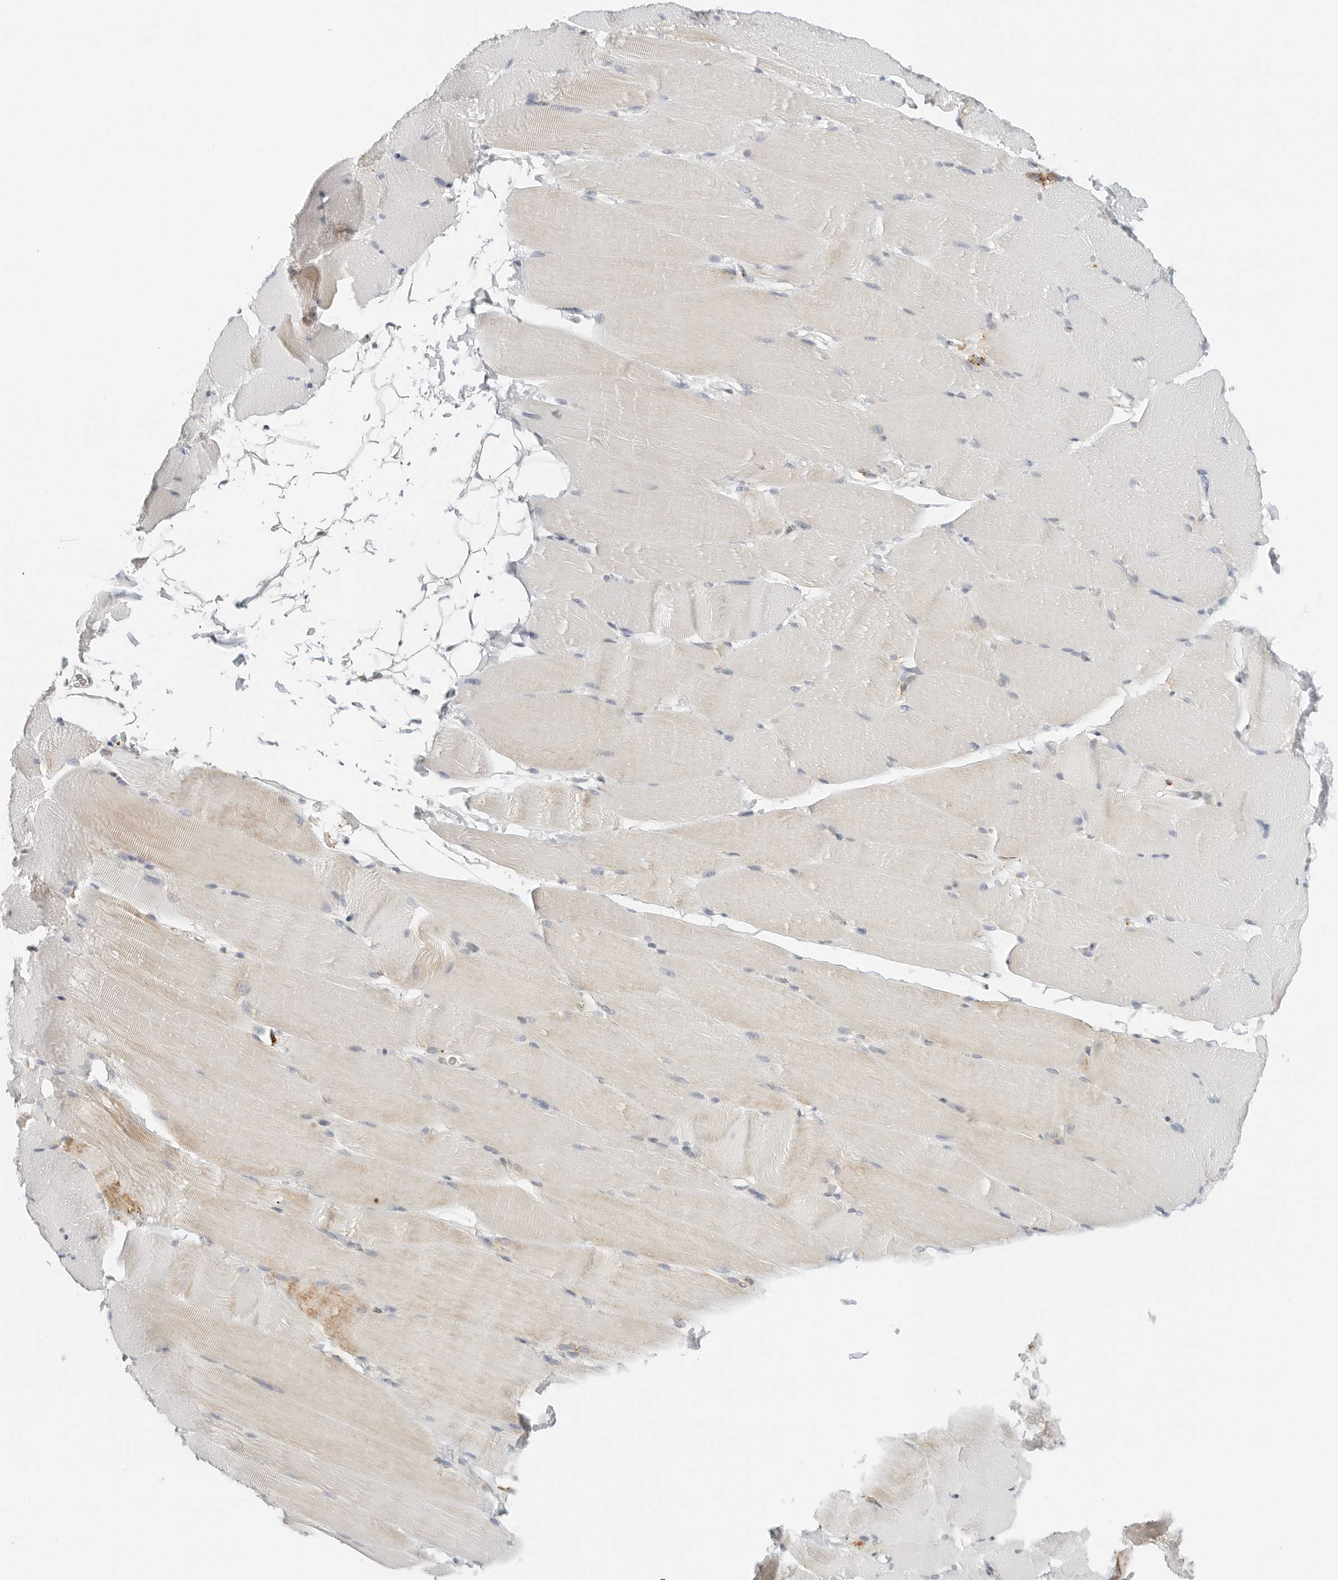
{"staining": {"intensity": "weak", "quantity": "<25%", "location": "cytoplasmic/membranous"}, "tissue": "skeletal muscle", "cell_type": "Myocytes", "image_type": "normal", "snomed": [{"axis": "morphology", "description": "Normal tissue, NOS"}, {"axis": "topography", "description": "Skeletal muscle"}, {"axis": "topography", "description": "Parathyroid gland"}], "caption": "Immunohistochemistry micrograph of unremarkable skeletal muscle: human skeletal muscle stained with DAB displays no significant protein expression in myocytes.", "gene": "RC3H1", "patient": {"sex": "female", "age": 37}}